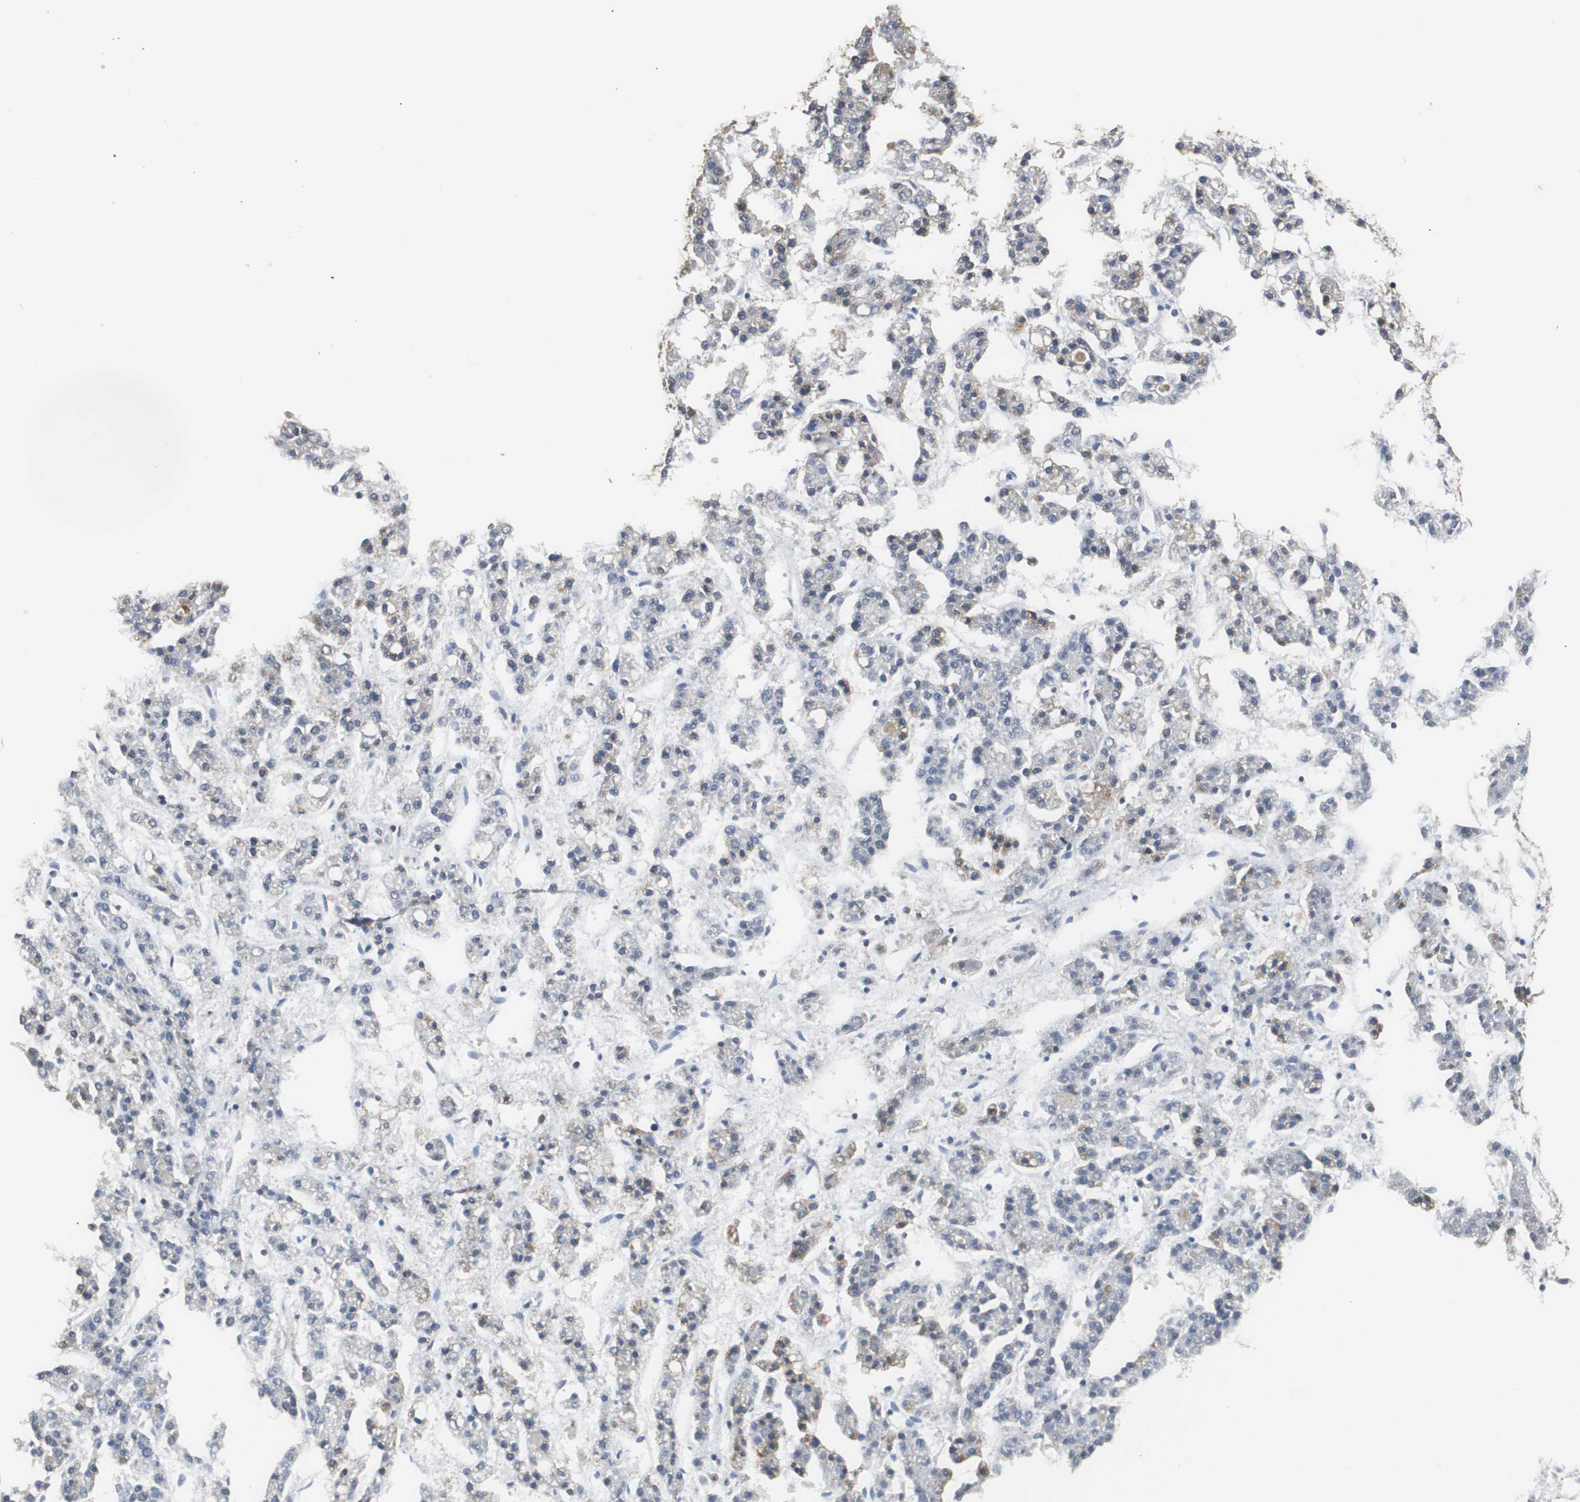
{"staining": {"intensity": "negative", "quantity": "none", "location": "none"}, "tissue": "liver cancer", "cell_type": "Tumor cells", "image_type": "cancer", "snomed": [{"axis": "morphology", "description": "Carcinoma, Hepatocellular, NOS"}, {"axis": "topography", "description": "Liver"}], "caption": "Hepatocellular carcinoma (liver) stained for a protein using immunohistochemistry (IHC) shows no positivity tumor cells.", "gene": "NNT", "patient": {"sex": "male", "age": 70}}